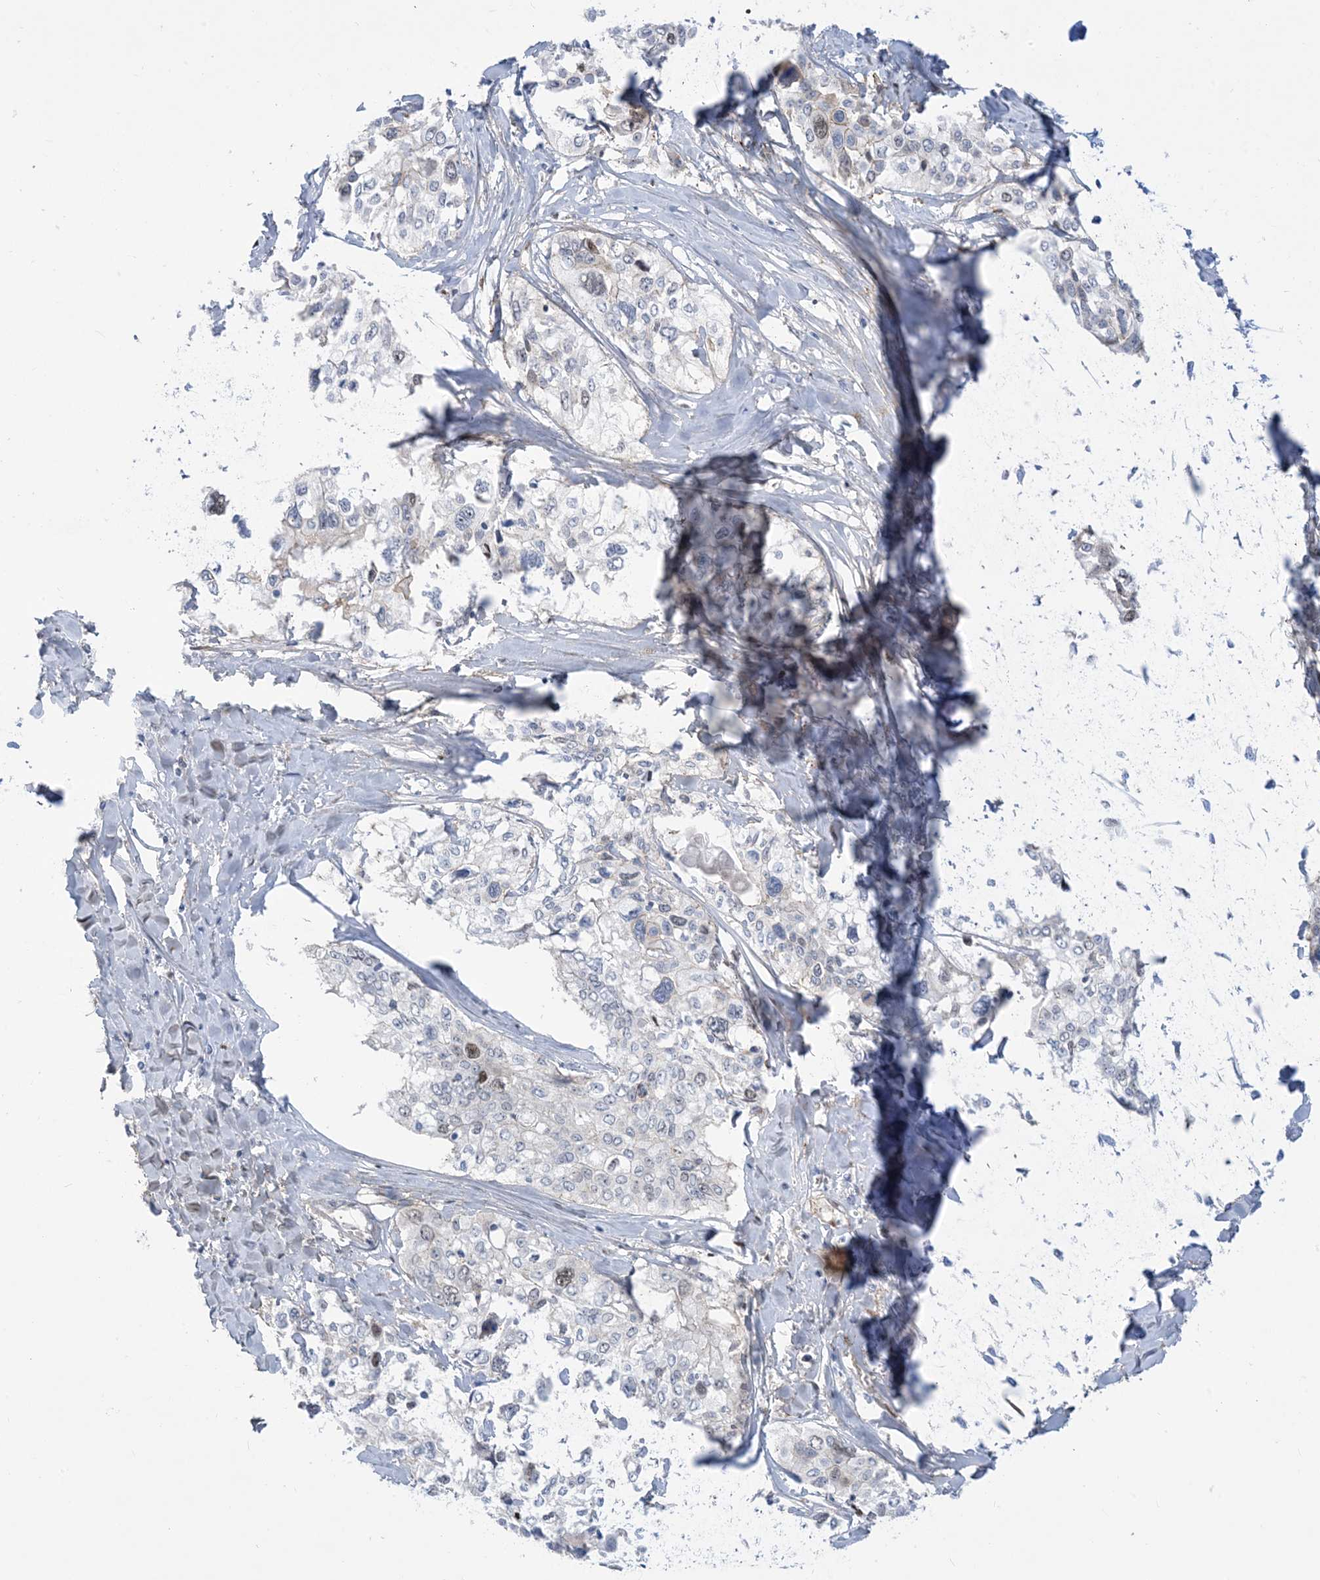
{"staining": {"intensity": "moderate", "quantity": "<25%", "location": "nuclear"}, "tissue": "cervical cancer", "cell_type": "Tumor cells", "image_type": "cancer", "snomed": [{"axis": "morphology", "description": "Squamous cell carcinoma, NOS"}, {"axis": "topography", "description": "Cervix"}], "caption": "An immunohistochemistry (IHC) micrograph of tumor tissue is shown. Protein staining in brown shows moderate nuclear positivity in cervical squamous cell carcinoma within tumor cells.", "gene": "MARS2", "patient": {"sex": "female", "age": 31}}